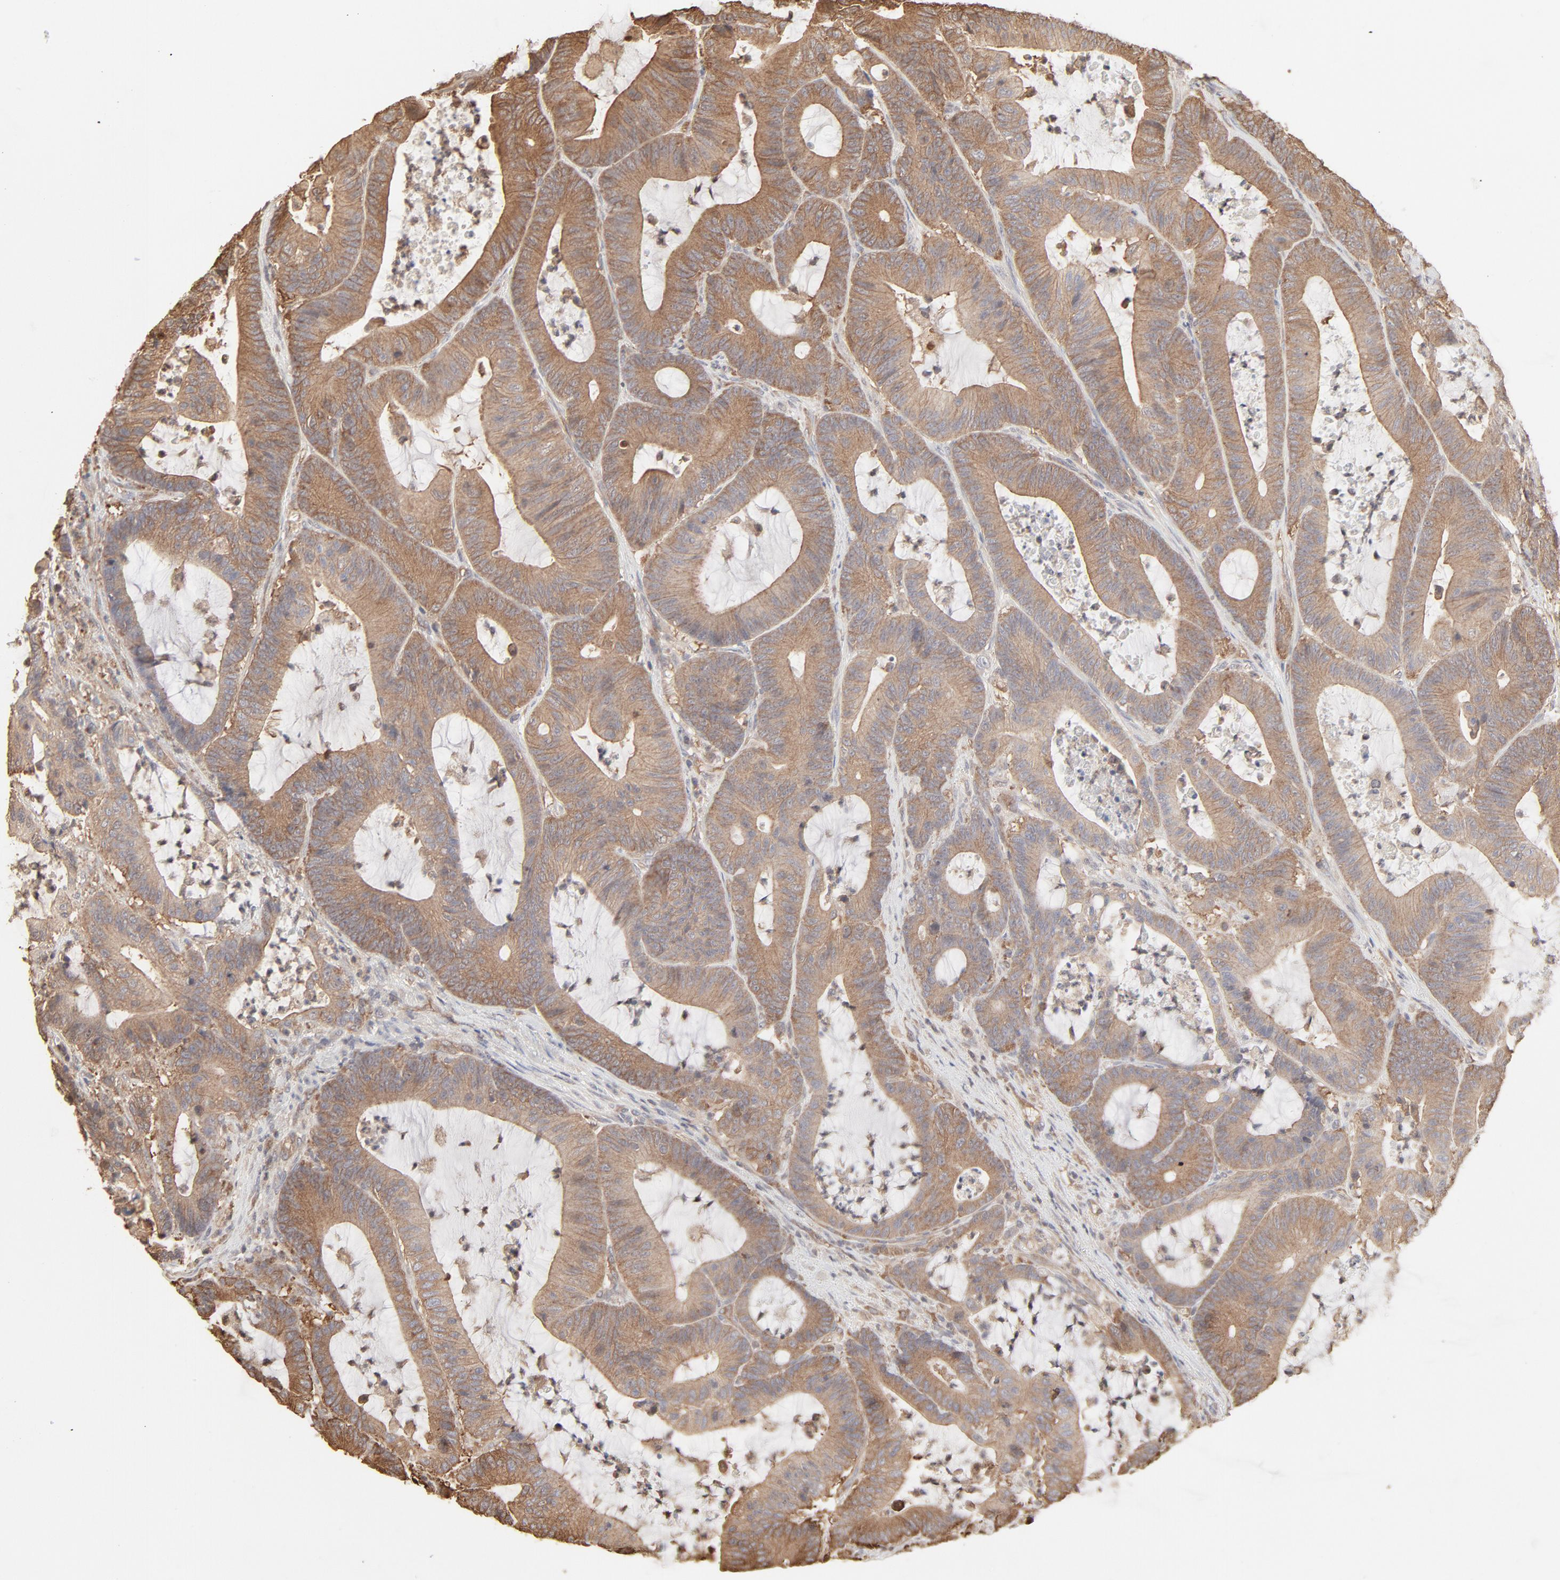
{"staining": {"intensity": "moderate", "quantity": ">75%", "location": "cytoplasmic/membranous"}, "tissue": "colorectal cancer", "cell_type": "Tumor cells", "image_type": "cancer", "snomed": [{"axis": "morphology", "description": "Adenocarcinoma, NOS"}, {"axis": "topography", "description": "Colon"}], "caption": "Colorectal adenocarcinoma tissue shows moderate cytoplasmic/membranous staining in about >75% of tumor cells, visualized by immunohistochemistry.", "gene": "PPP2CA", "patient": {"sex": "female", "age": 84}}